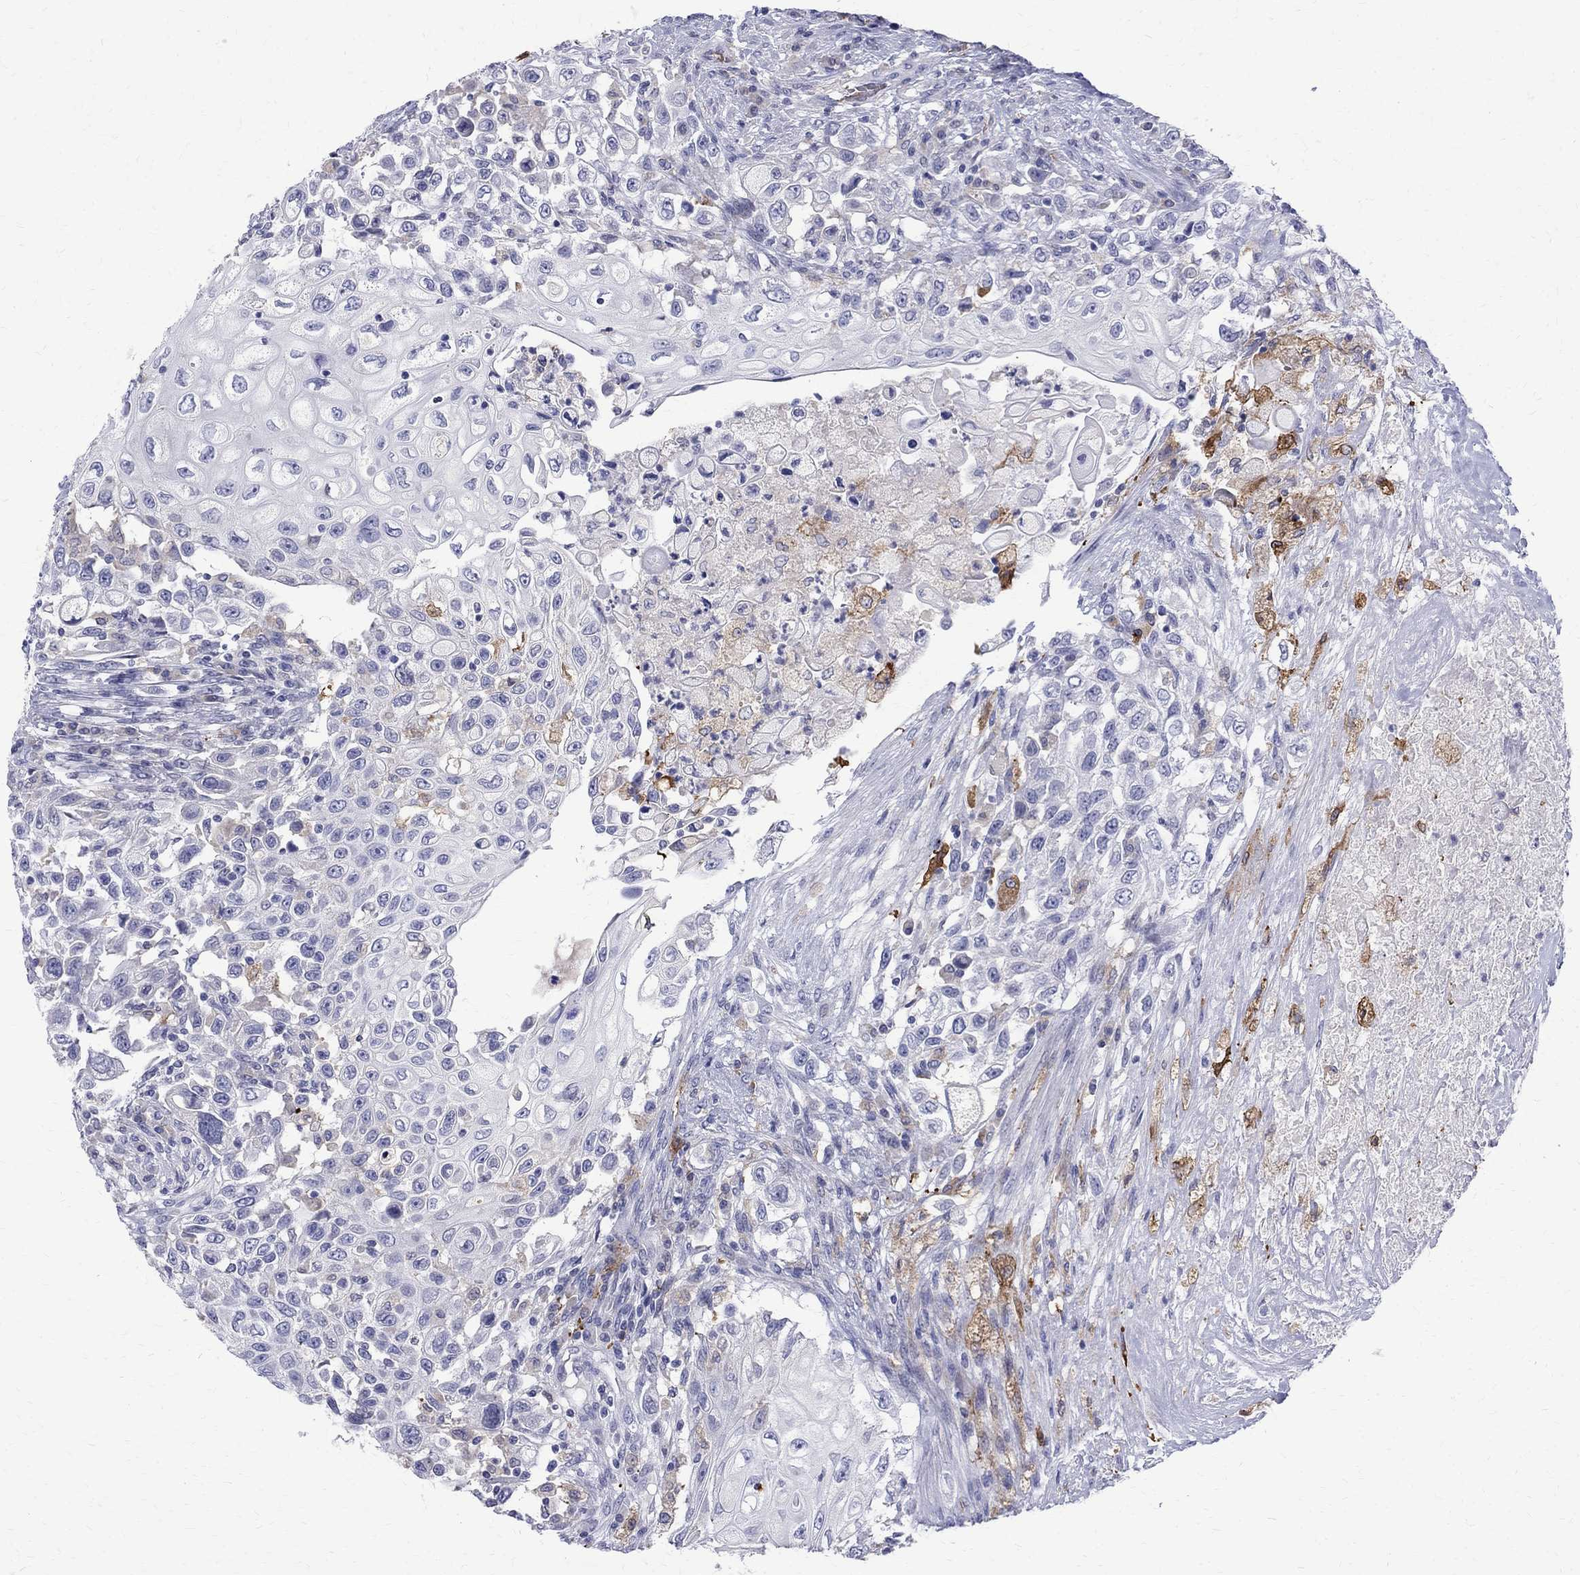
{"staining": {"intensity": "negative", "quantity": "none", "location": "none"}, "tissue": "urothelial cancer", "cell_type": "Tumor cells", "image_type": "cancer", "snomed": [{"axis": "morphology", "description": "Urothelial carcinoma, High grade"}, {"axis": "topography", "description": "Urinary bladder"}], "caption": "Protein analysis of urothelial cancer exhibits no significant staining in tumor cells.", "gene": "AGER", "patient": {"sex": "female", "age": 56}}